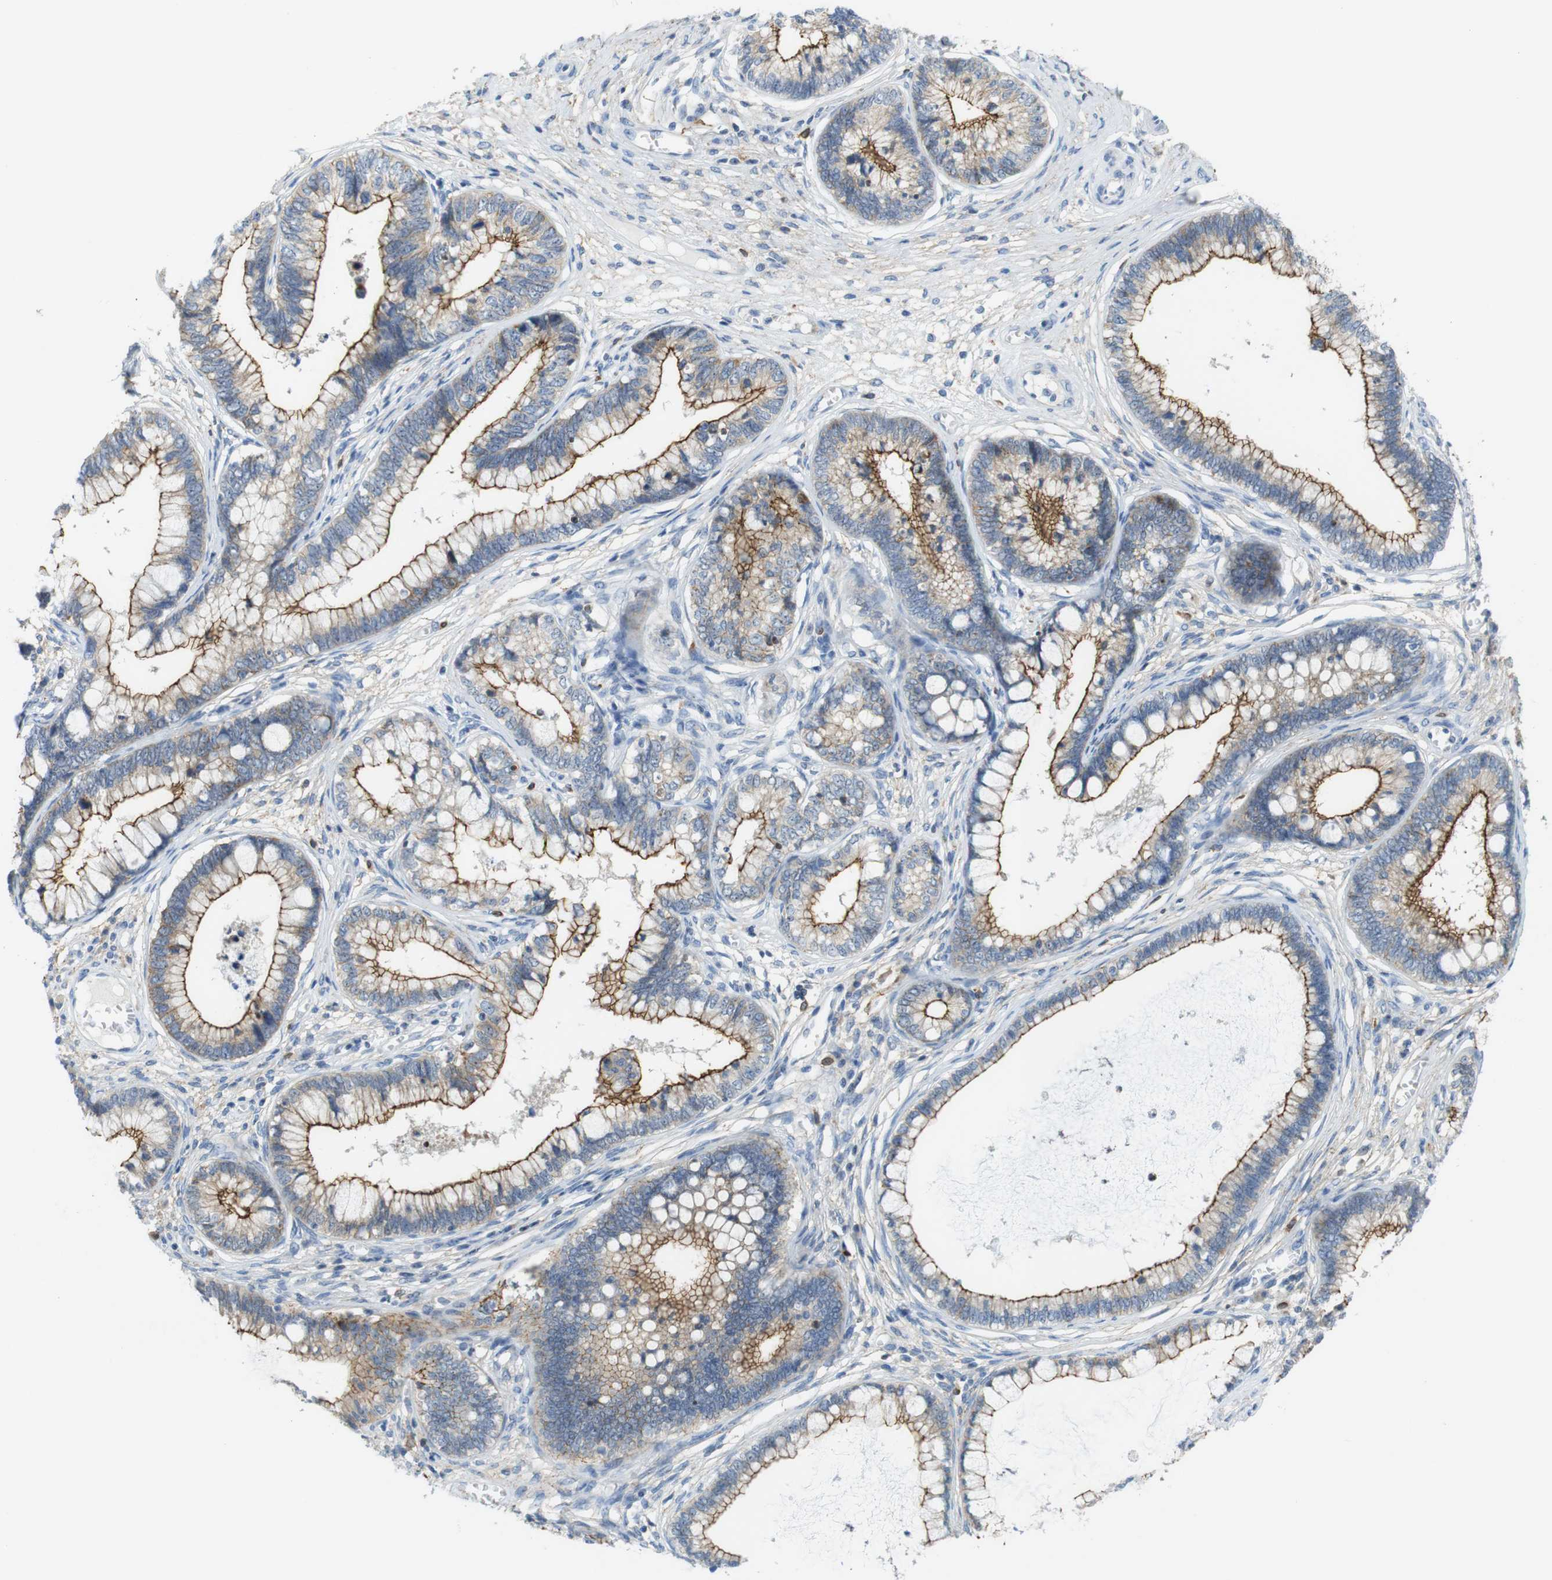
{"staining": {"intensity": "moderate", "quantity": "25%-75%", "location": "cytoplasmic/membranous"}, "tissue": "cervical cancer", "cell_type": "Tumor cells", "image_type": "cancer", "snomed": [{"axis": "morphology", "description": "Adenocarcinoma, NOS"}, {"axis": "topography", "description": "Cervix"}], "caption": "A micrograph of cervical cancer (adenocarcinoma) stained for a protein shows moderate cytoplasmic/membranous brown staining in tumor cells. Immunohistochemistry (ihc) stains the protein in brown and the nuclei are stained blue.", "gene": "TJP3", "patient": {"sex": "female", "age": 44}}